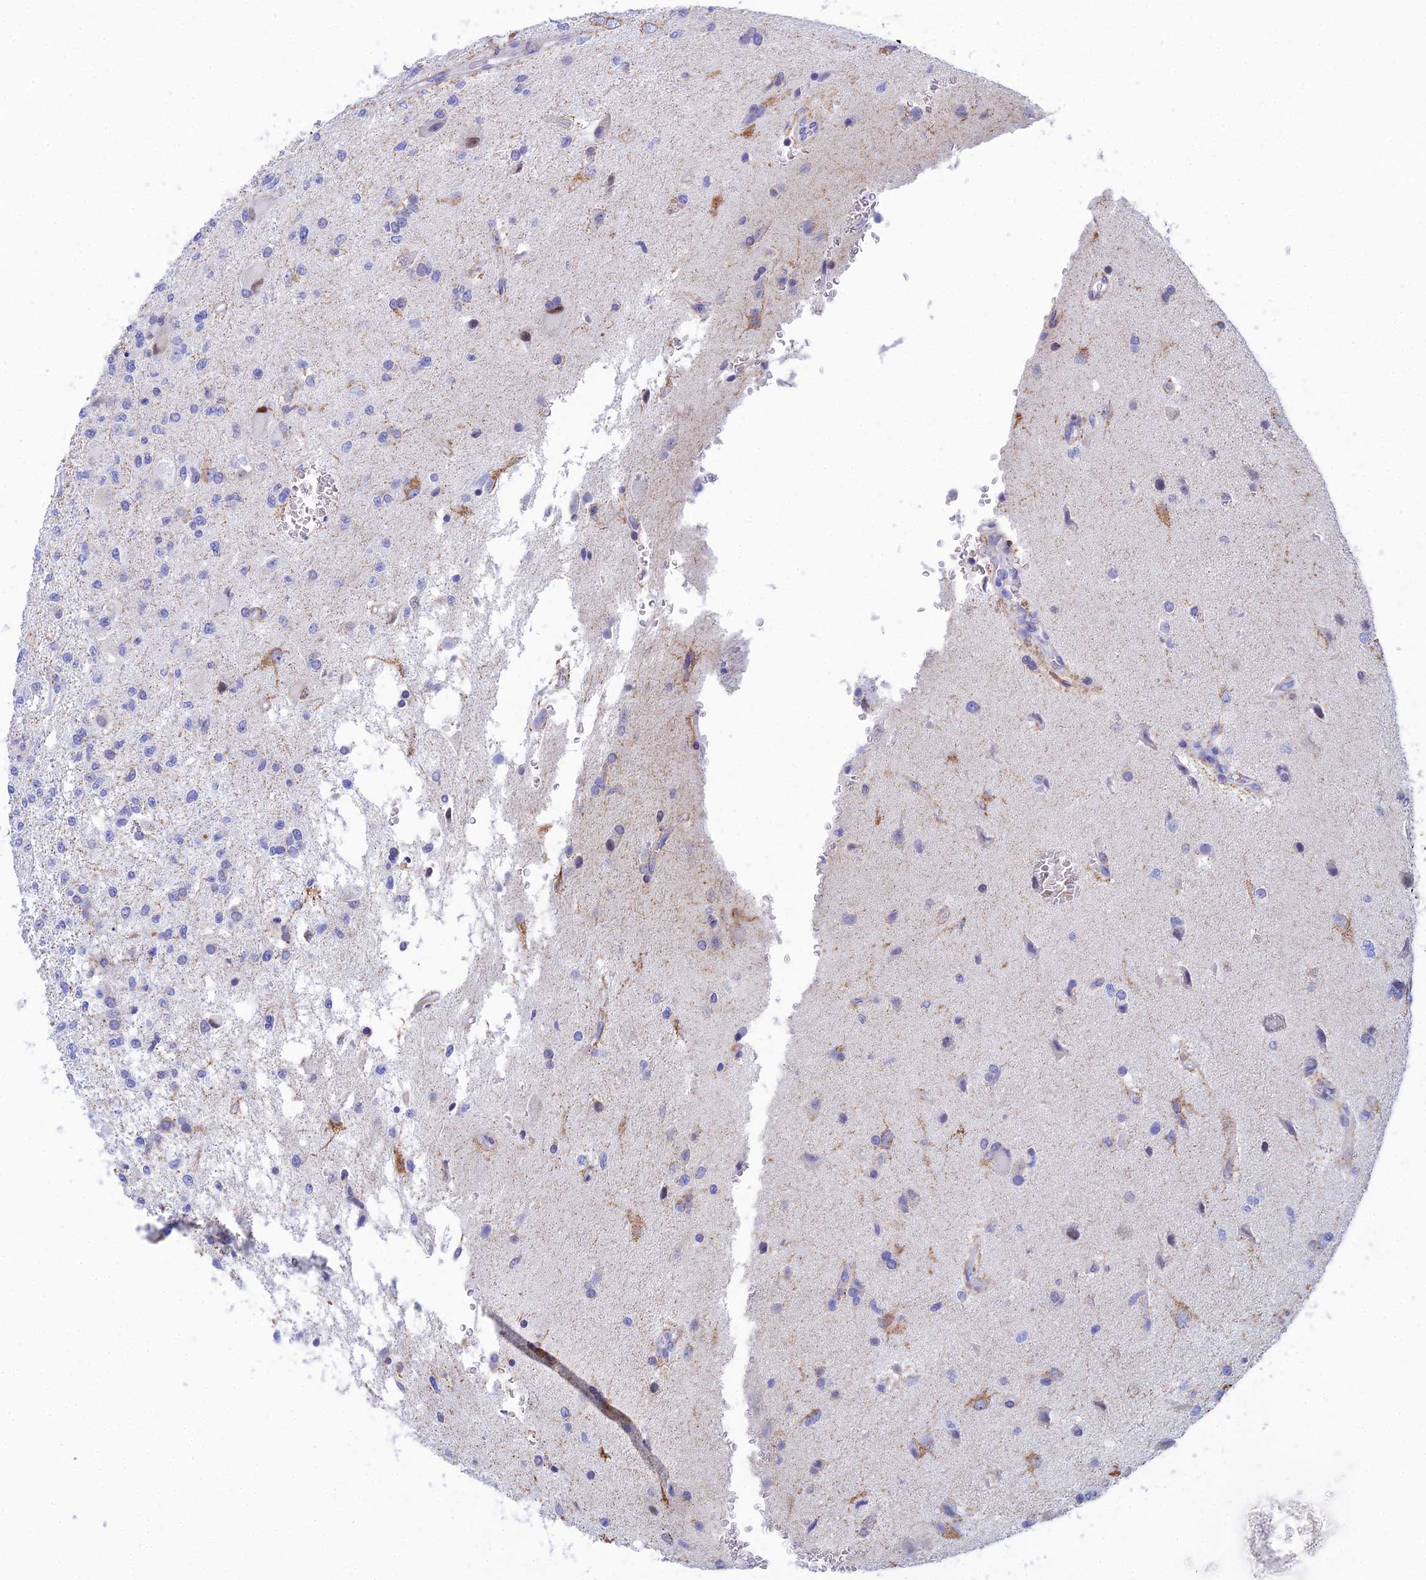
{"staining": {"intensity": "negative", "quantity": "none", "location": "none"}, "tissue": "glioma", "cell_type": "Tumor cells", "image_type": "cancer", "snomed": [{"axis": "morphology", "description": "Glioma, malignant, High grade"}, {"axis": "topography", "description": "Brain"}], "caption": "Tumor cells show no significant protein staining in high-grade glioma (malignant). (Brightfield microscopy of DAB IHC at high magnification).", "gene": "CFAP210", "patient": {"sex": "male", "age": 56}}